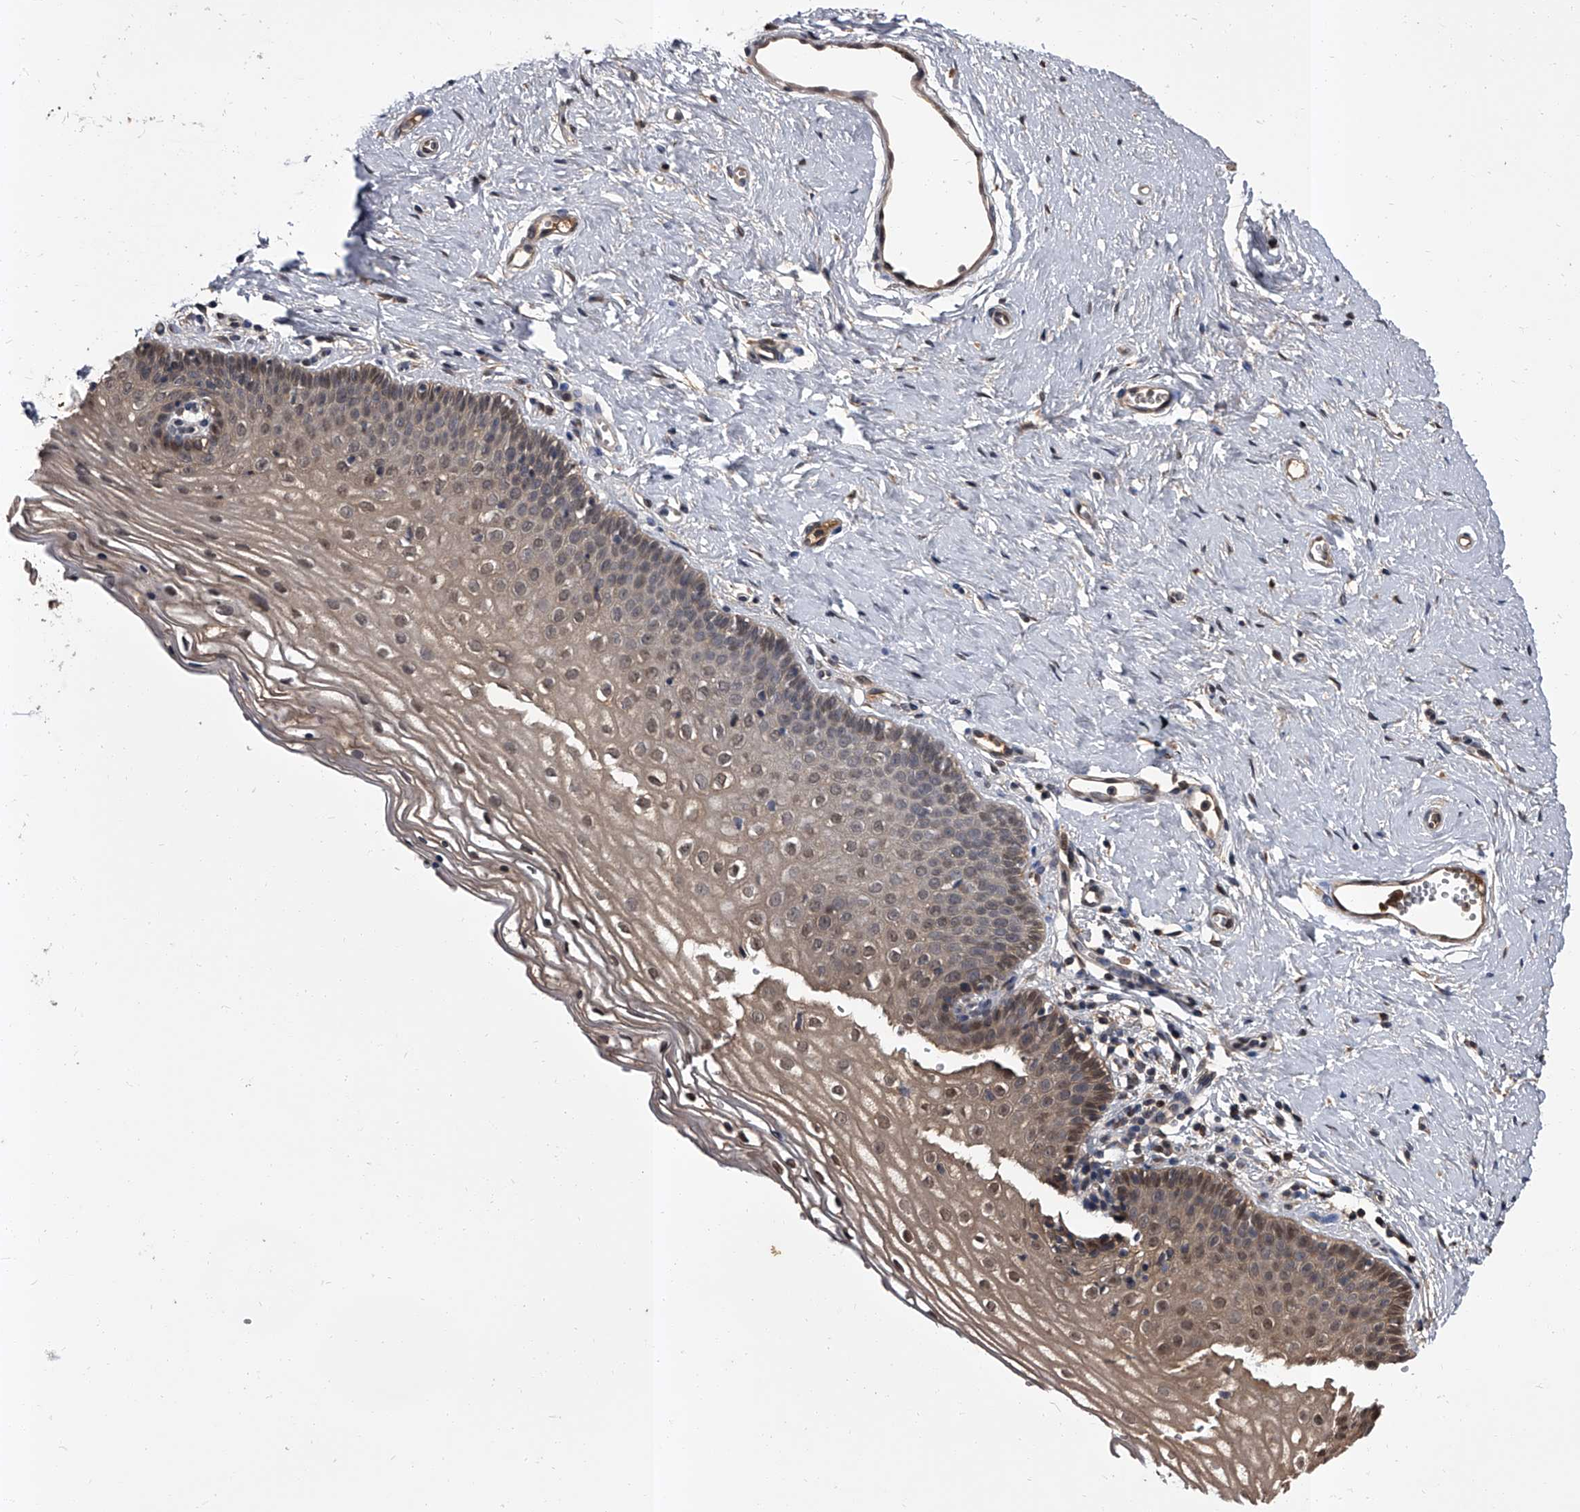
{"staining": {"intensity": "moderate", "quantity": ">75%", "location": "cytoplasmic/membranous,nuclear"}, "tissue": "vagina", "cell_type": "Squamous epithelial cells", "image_type": "normal", "snomed": [{"axis": "morphology", "description": "Normal tissue, NOS"}, {"axis": "topography", "description": "Vagina"}], "caption": "Protein staining displays moderate cytoplasmic/membranous,nuclear expression in approximately >75% of squamous epithelial cells in benign vagina.", "gene": "SLC18B1", "patient": {"sex": "female", "age": 32}}